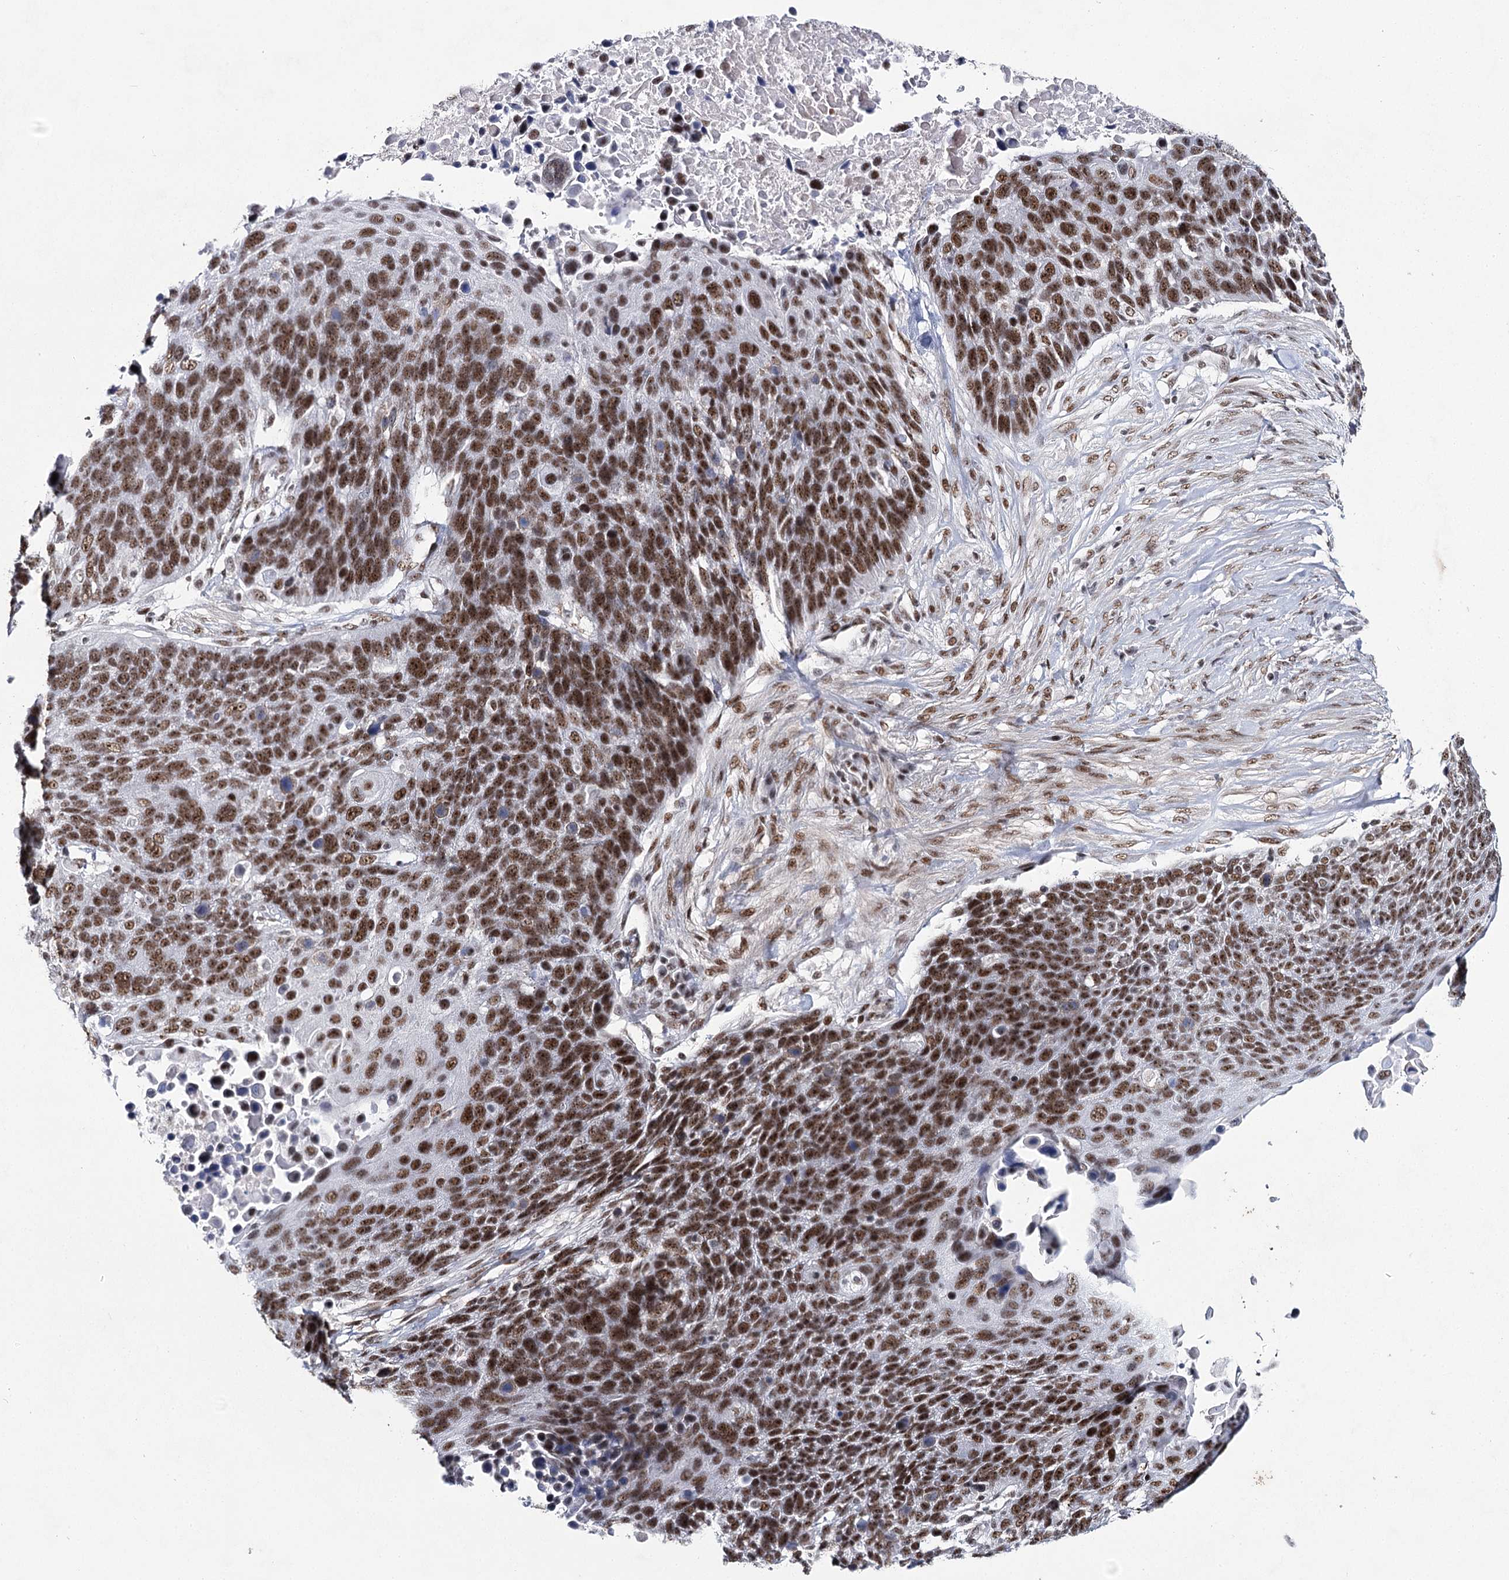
{"staining": {"intensity": "strong", "quantity": ">75%", "location": "nuclear"}, "tissue": "lung cancer", "cell_type": "Tumor cells", "image_type": "cancer", "snomed": [{"axis": "morphology", "description": "Normal tissue, NOS"}, {"axis": "morphology", "description": "Squamous cell carcinoma, NOS"}, {"axis": "topography", "description": "Lymph node"}, {"axis": "topography", "description": "Lung"}], "caption": "Immunohistochemistry (IHC) micrograph of neoplastic tissue: human lung cancer (squamous cell carcinoma) stained using IHC exhibits high levels of strong protein expression localized specifically in the nuclear of tumor cells, appearing as a nuclear brown color.", "gene": "SCAF8", "patient": {"sex": "male", "age": 66}}